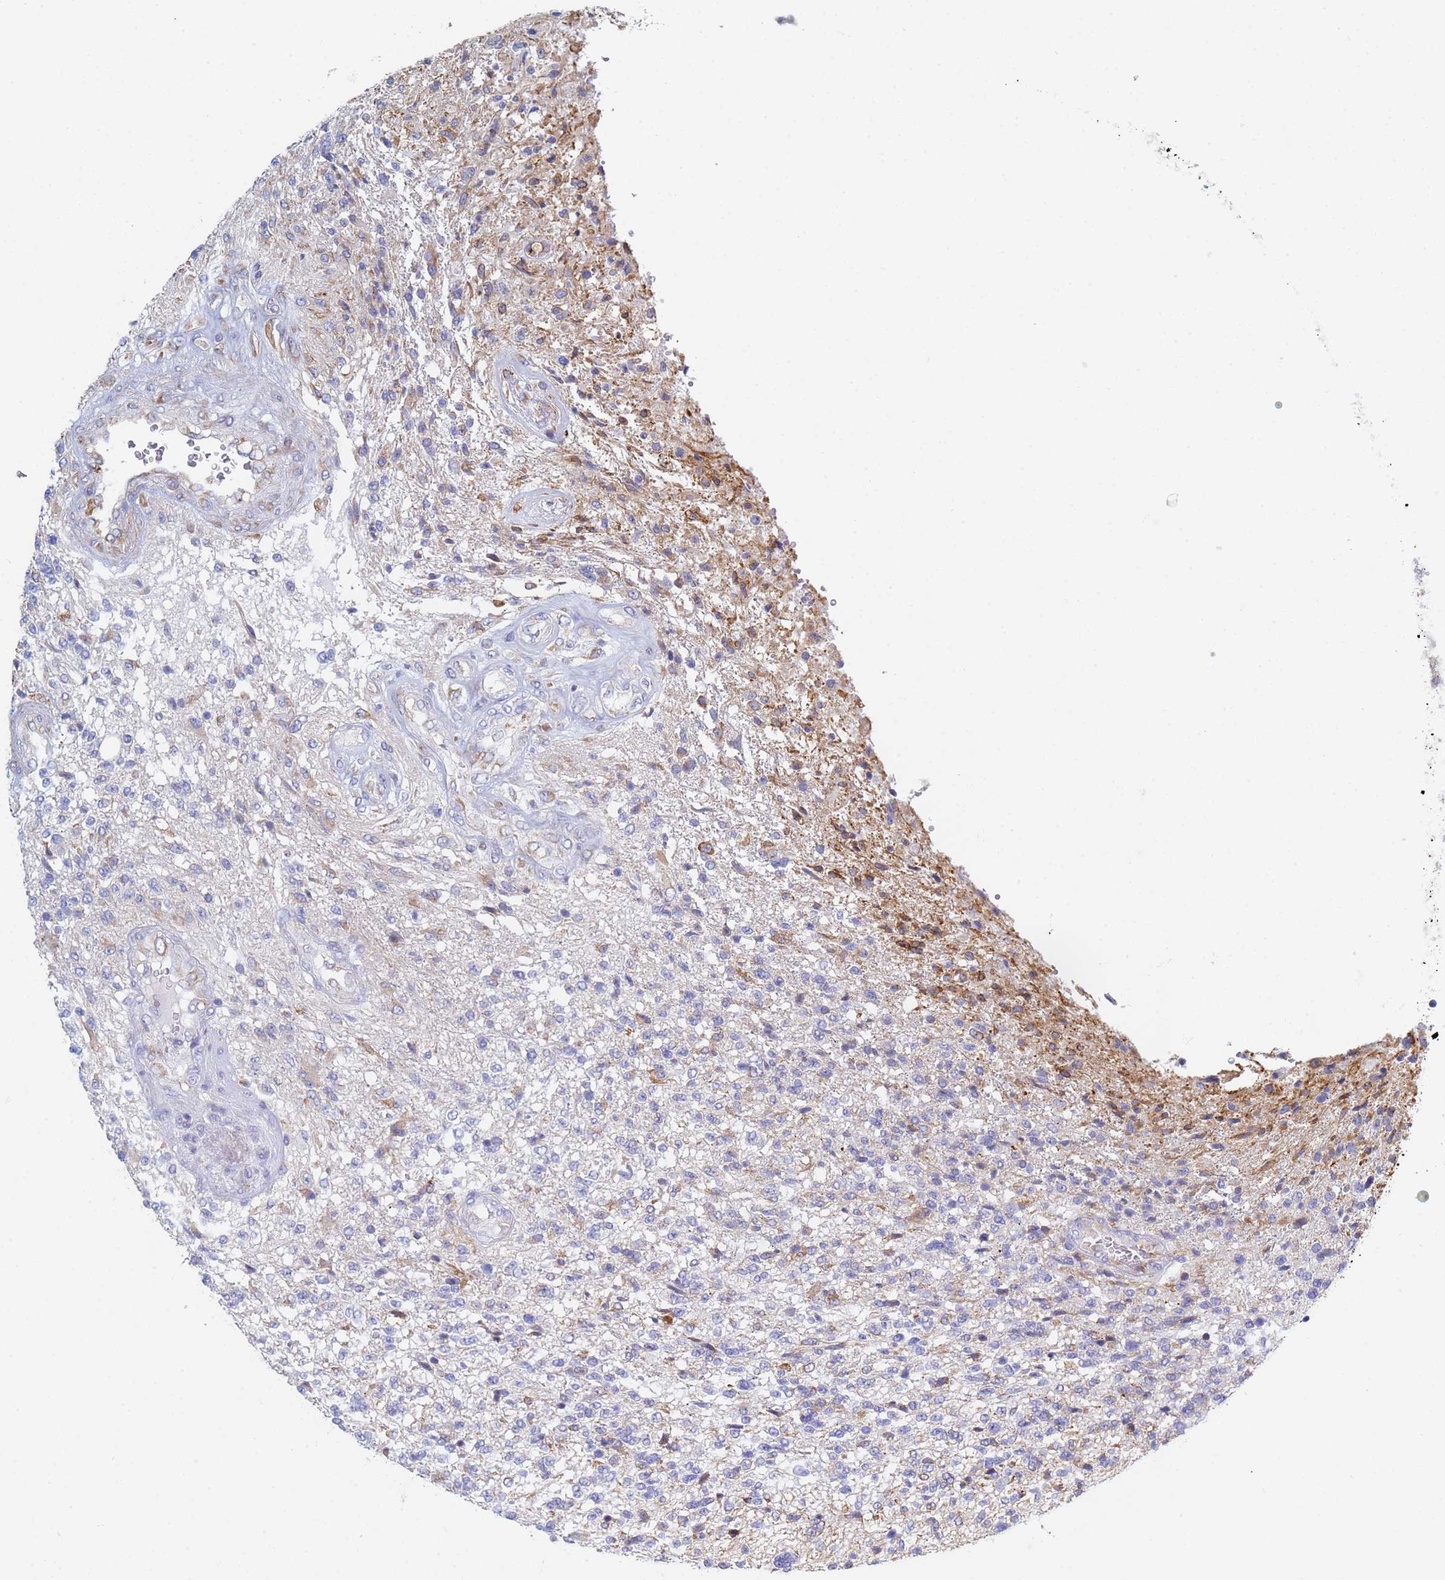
{"staining": {"intensity": "weak", "quantity": "<25%", "location": "cytoplasmic/membranous"}, "tissue": "glioma", "cell_type": "Tumor cells", "image_type": "cancer", "snomed": [{"axis": "morphology", "description": "Glioma, malignant, High grade"}, {"axis": "topography", "description": "Brain"}], "caption": "Tumor cells show no significant staining in glioma. Brightfield microscopy of IHC stained with DAB (3,3'-diaminobenzidine) (brown) and hematoxylin (blue), captured at high magnification.", "gene": "GDAP2", "patient": {"sex": "male", "age": 56}}